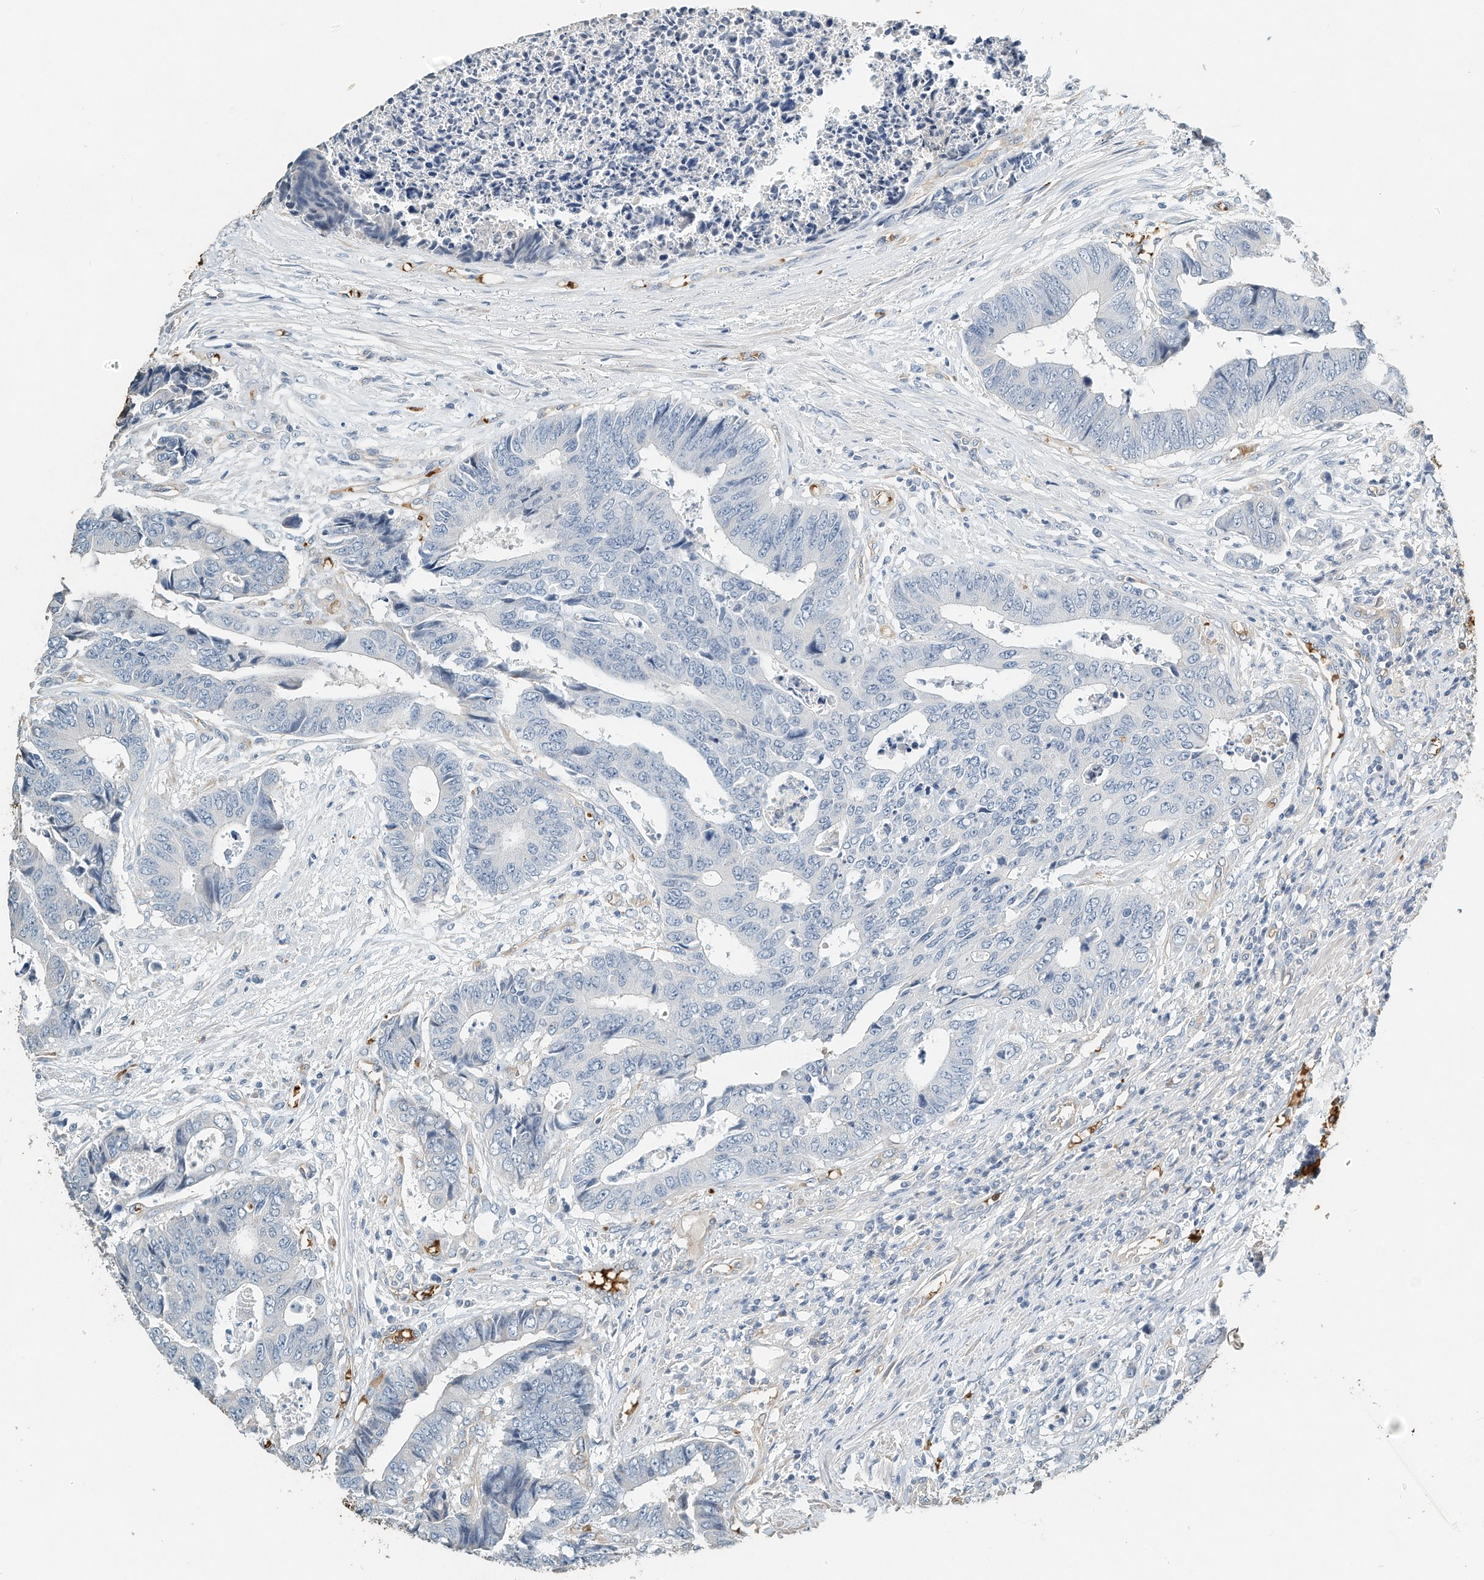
{"staining": {"intensity": "negative", "quantity": "none", "location": "none"}, "tissue": "colorectal cancer", "cell_type": "Tumor cells", "image_type": "cancer", "snomed": [{"axis": "morphology", "description": "Adenocarcinoma, NOS"}, {"axis": "topography", "description": "Rectum"}], "caption": "DAB immunohistochemical staining of colorectal cancer (adenocarcinoma) demonstrates no significant staining in tumor cells.", "gene": "RCAN3", "patient": {"sex": "male", "age": 84}}